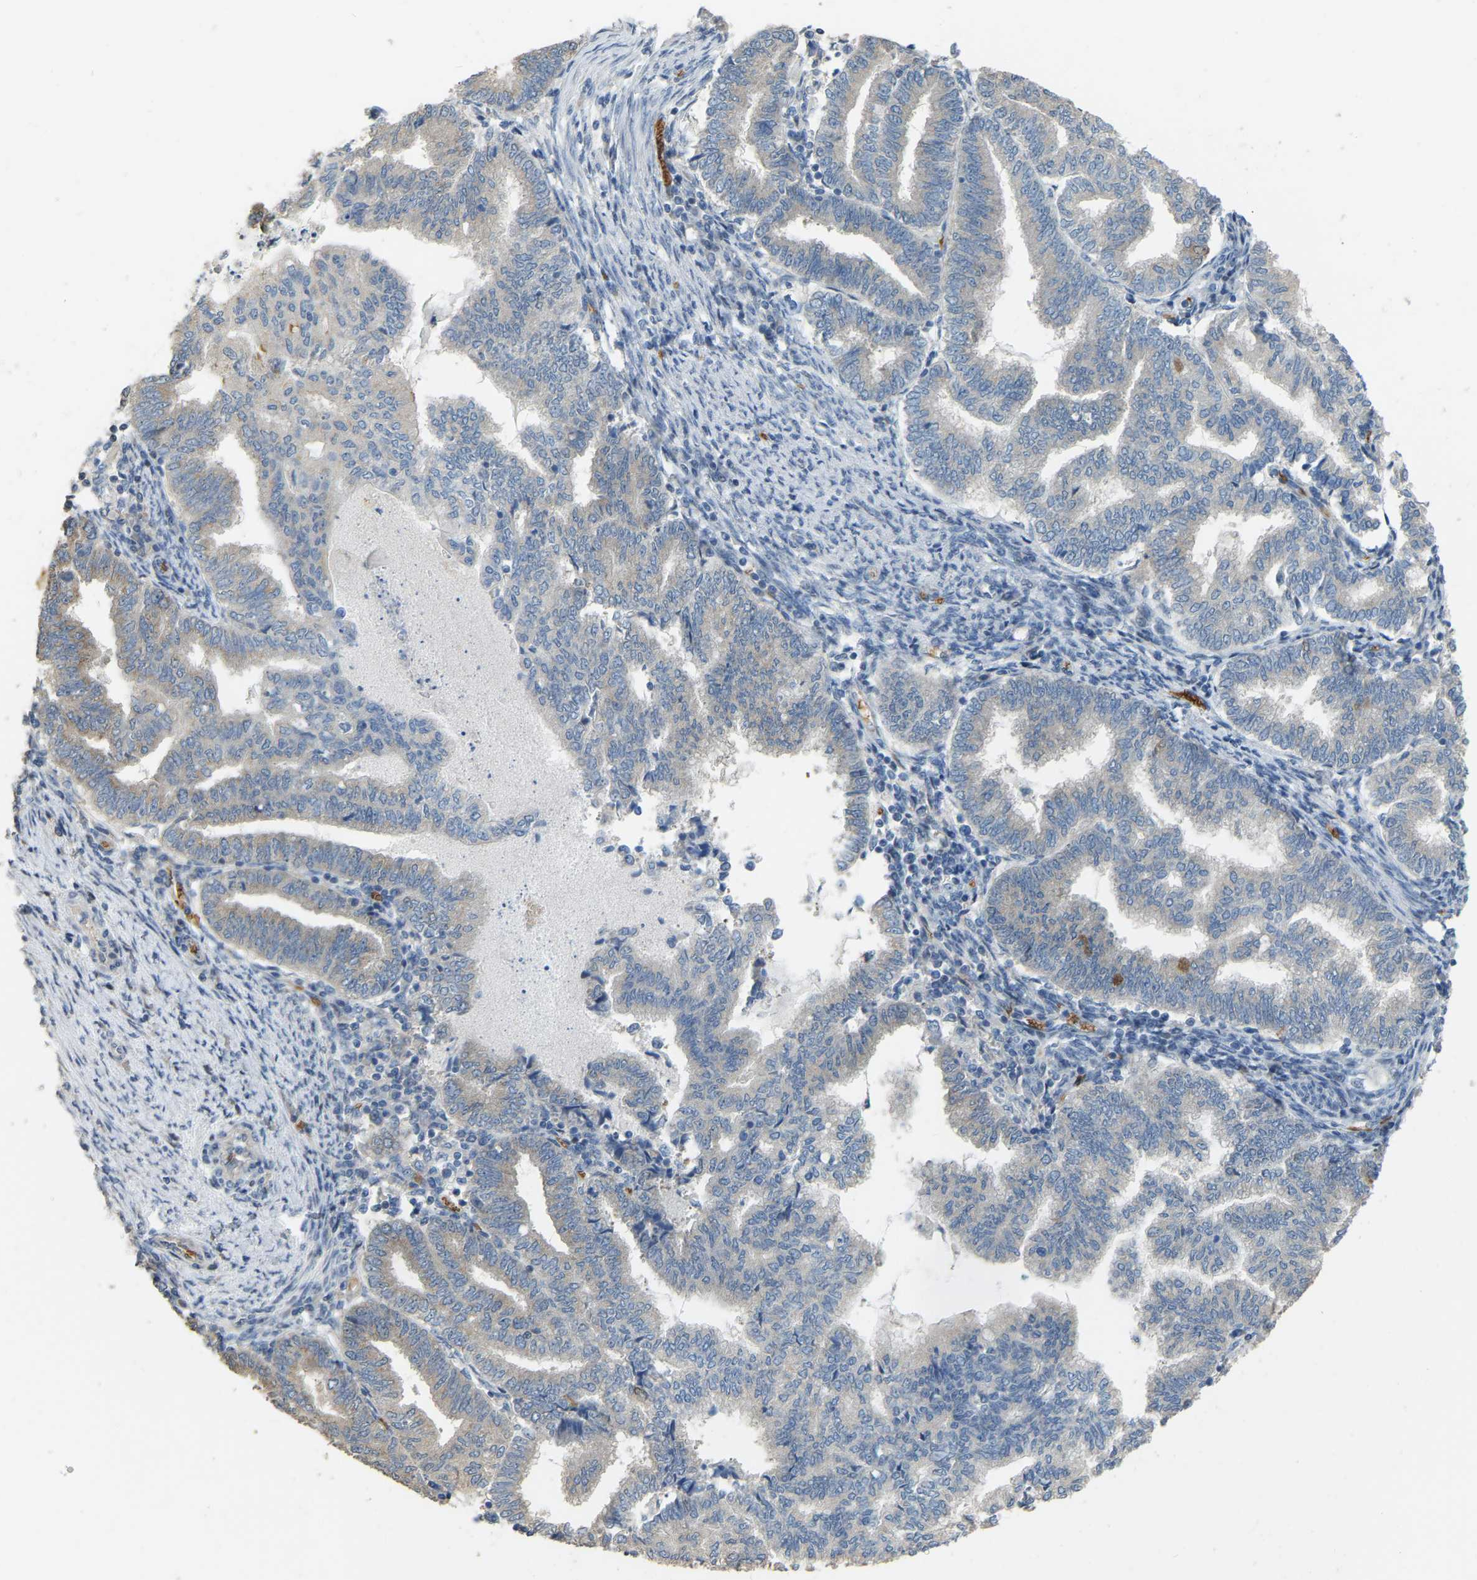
{"staining": {"intensity": "moderate", "quantity": "<25%", "location": "cytoplasmic/membranous"}, "tissue": "endometrial cancer", "cell_type": "Tumor cells", "image_type": "cancer", "snomed": [{"axis": "morphology", "description": "Polyp, NOS"}, {"axis": "morphology", "description": "Adenocarcinoma, NOS"}, {"axis": "morphology", "description": "Adenoma, NOS"}, {"axis": "topography", "description": "Endometrium"}], "caption": "High-power microscopy captured an IHC micrograph of polyp (endometrial), revealing moderate cytoplasmic/membranous positivity in about <25% of tumor cells.", "gene": "CFAP298", "patient": {"sex": "female", "age": 79}}